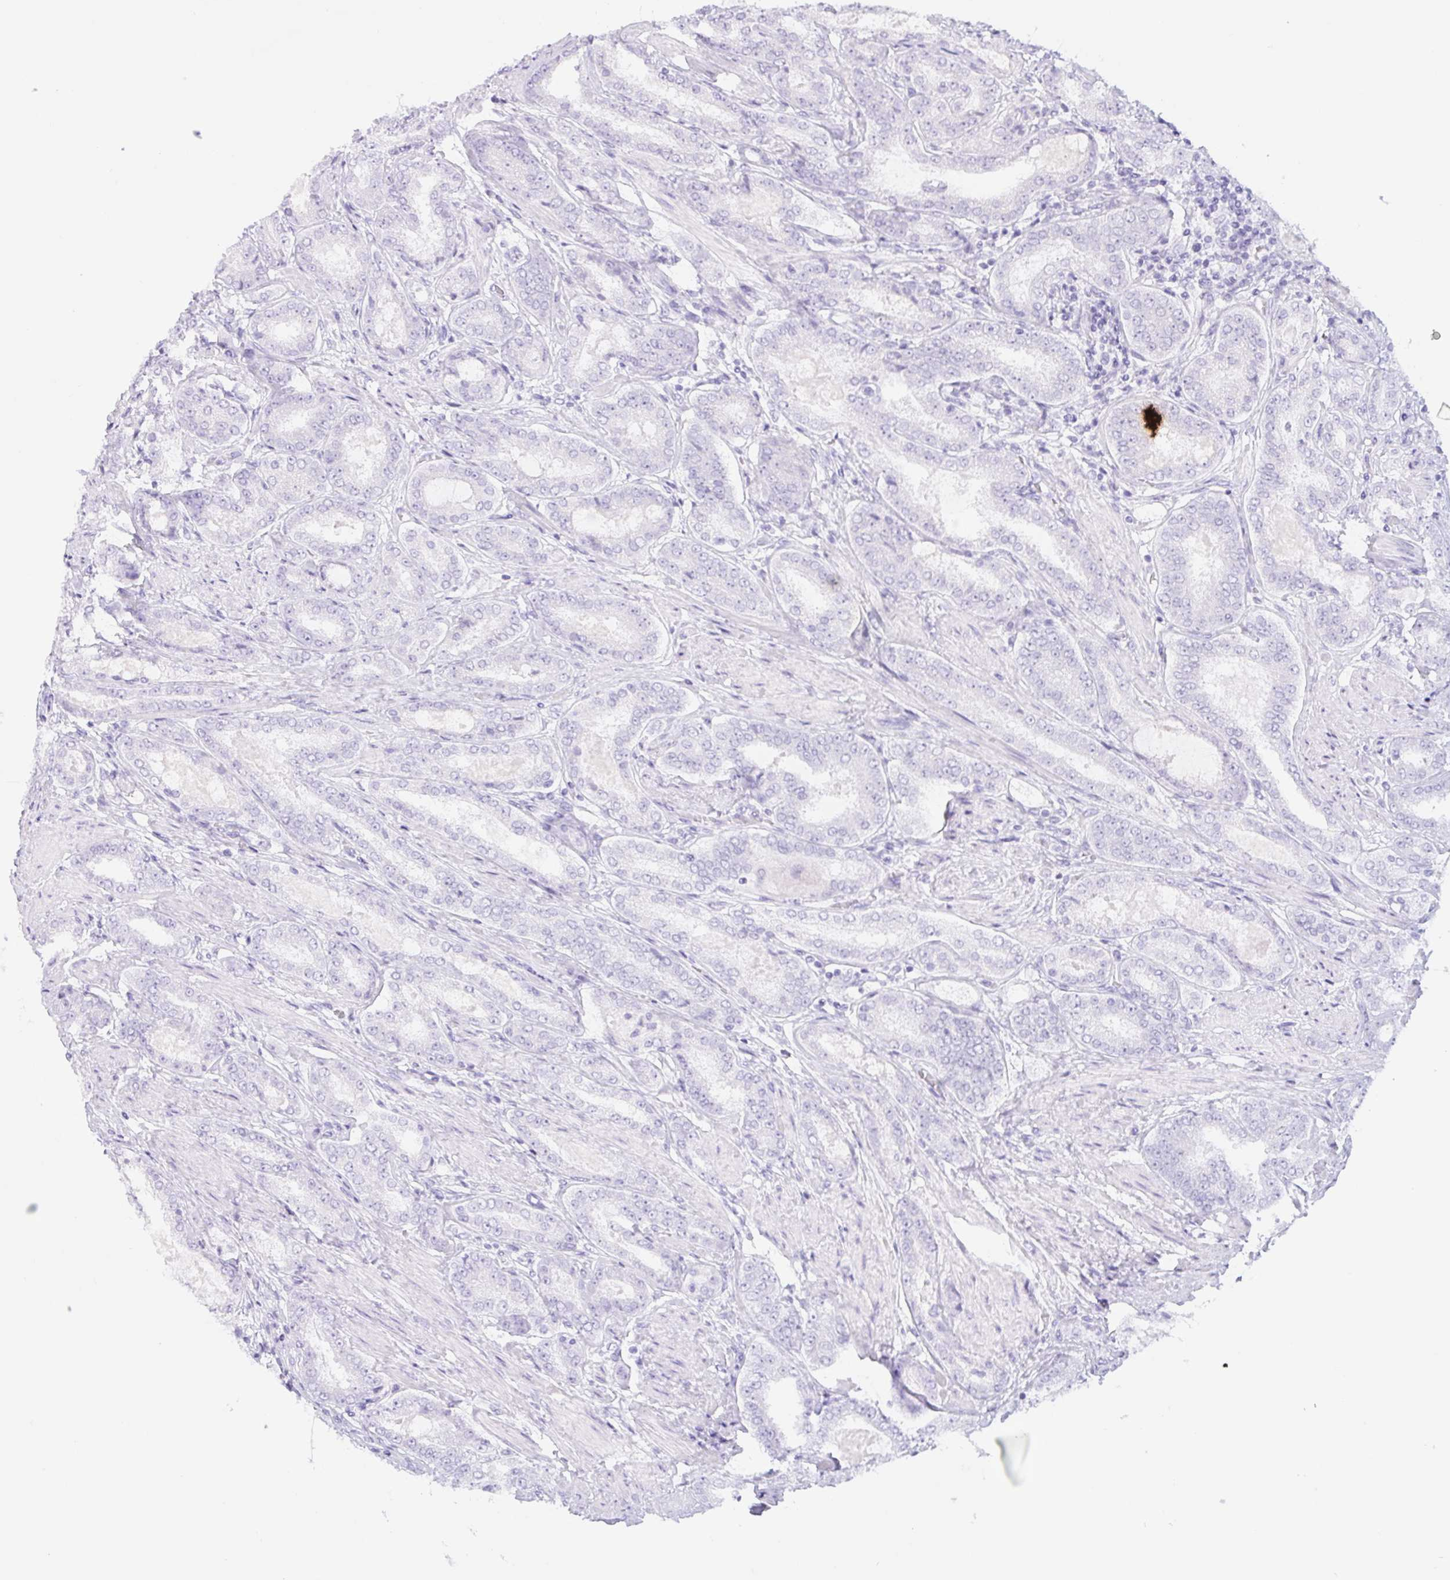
{"staining": {"intensity": "negative", "quantity": "none", "location": "none"}, "tissue": "prostate cancer", "cell_type": "Tumor cells", "image_type": "cancer", "snomed": [{"axis": "morphology", "description": "Adenocarcinoma, High grade"}, {"axis": "topography", "description": "Prostate"}], "caption": "The immunohistochemistry (IHC) micrograph has no significant expression in tumor cells of prostate adenocarcinoma (high-grade) tissue.", "gene": "ERP27", "patient": {"sex": "male", "age": 63}}